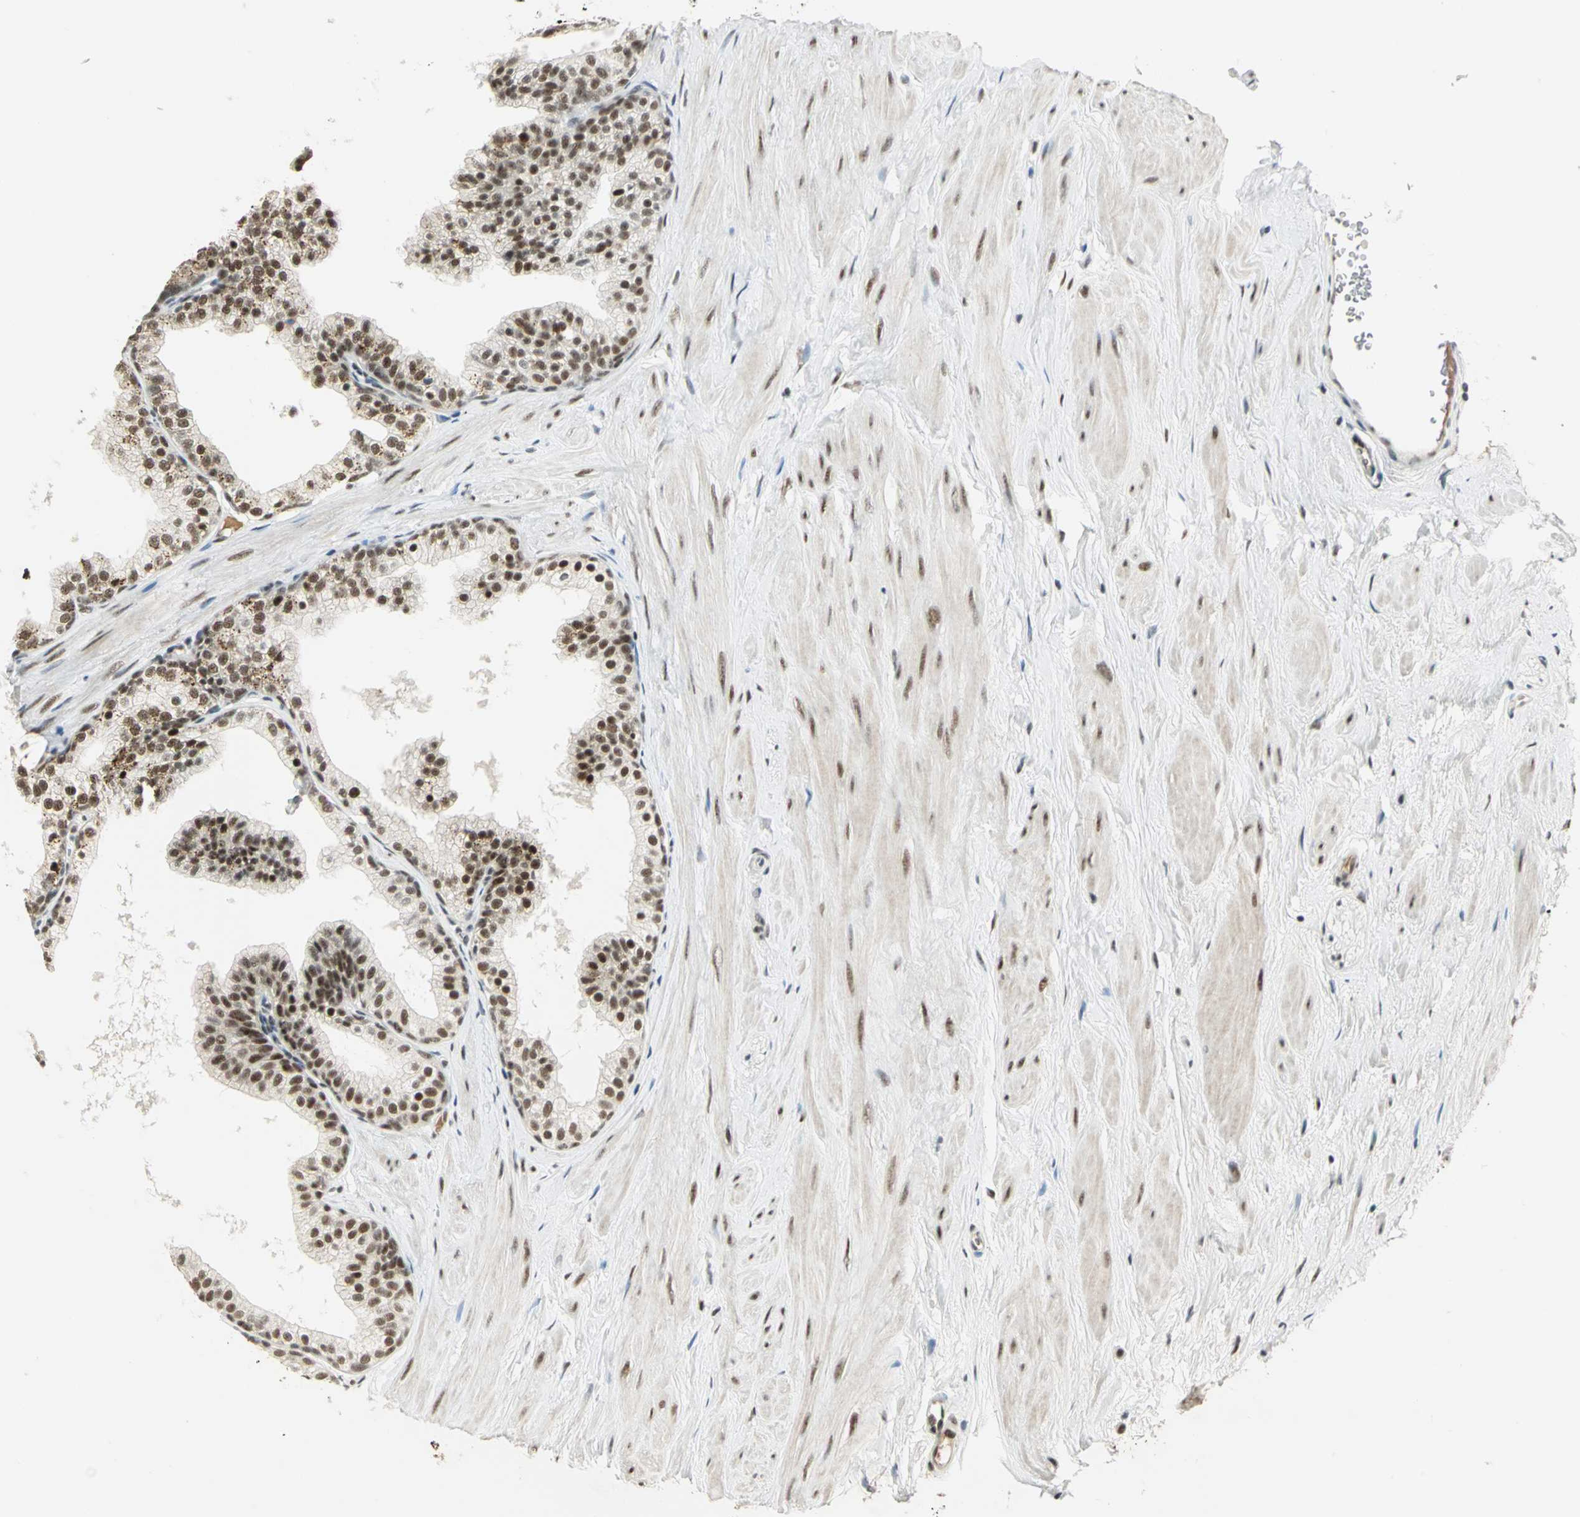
{"staining": {"intensity": "moderate", "quantity": ">75%", "location": "cytoplasmic/membranous,nuclear"}, "tissue": "prostate", "cell_type": "Glandular cells", "image_type": "normal", "snomed": [{"axis": "morphology", "description": "Normal tissue, NOS"}, {"axis": "topography", "description": "Prostate"}], "caption": "Prostate stained with immunohistochemistry demonstrates moderate cytoplasmic/membranous,nuclear staining in approximately >75% of glandular cells.", "gene": "CCNT1", "patient": {"sex": "male", "age": 60}}